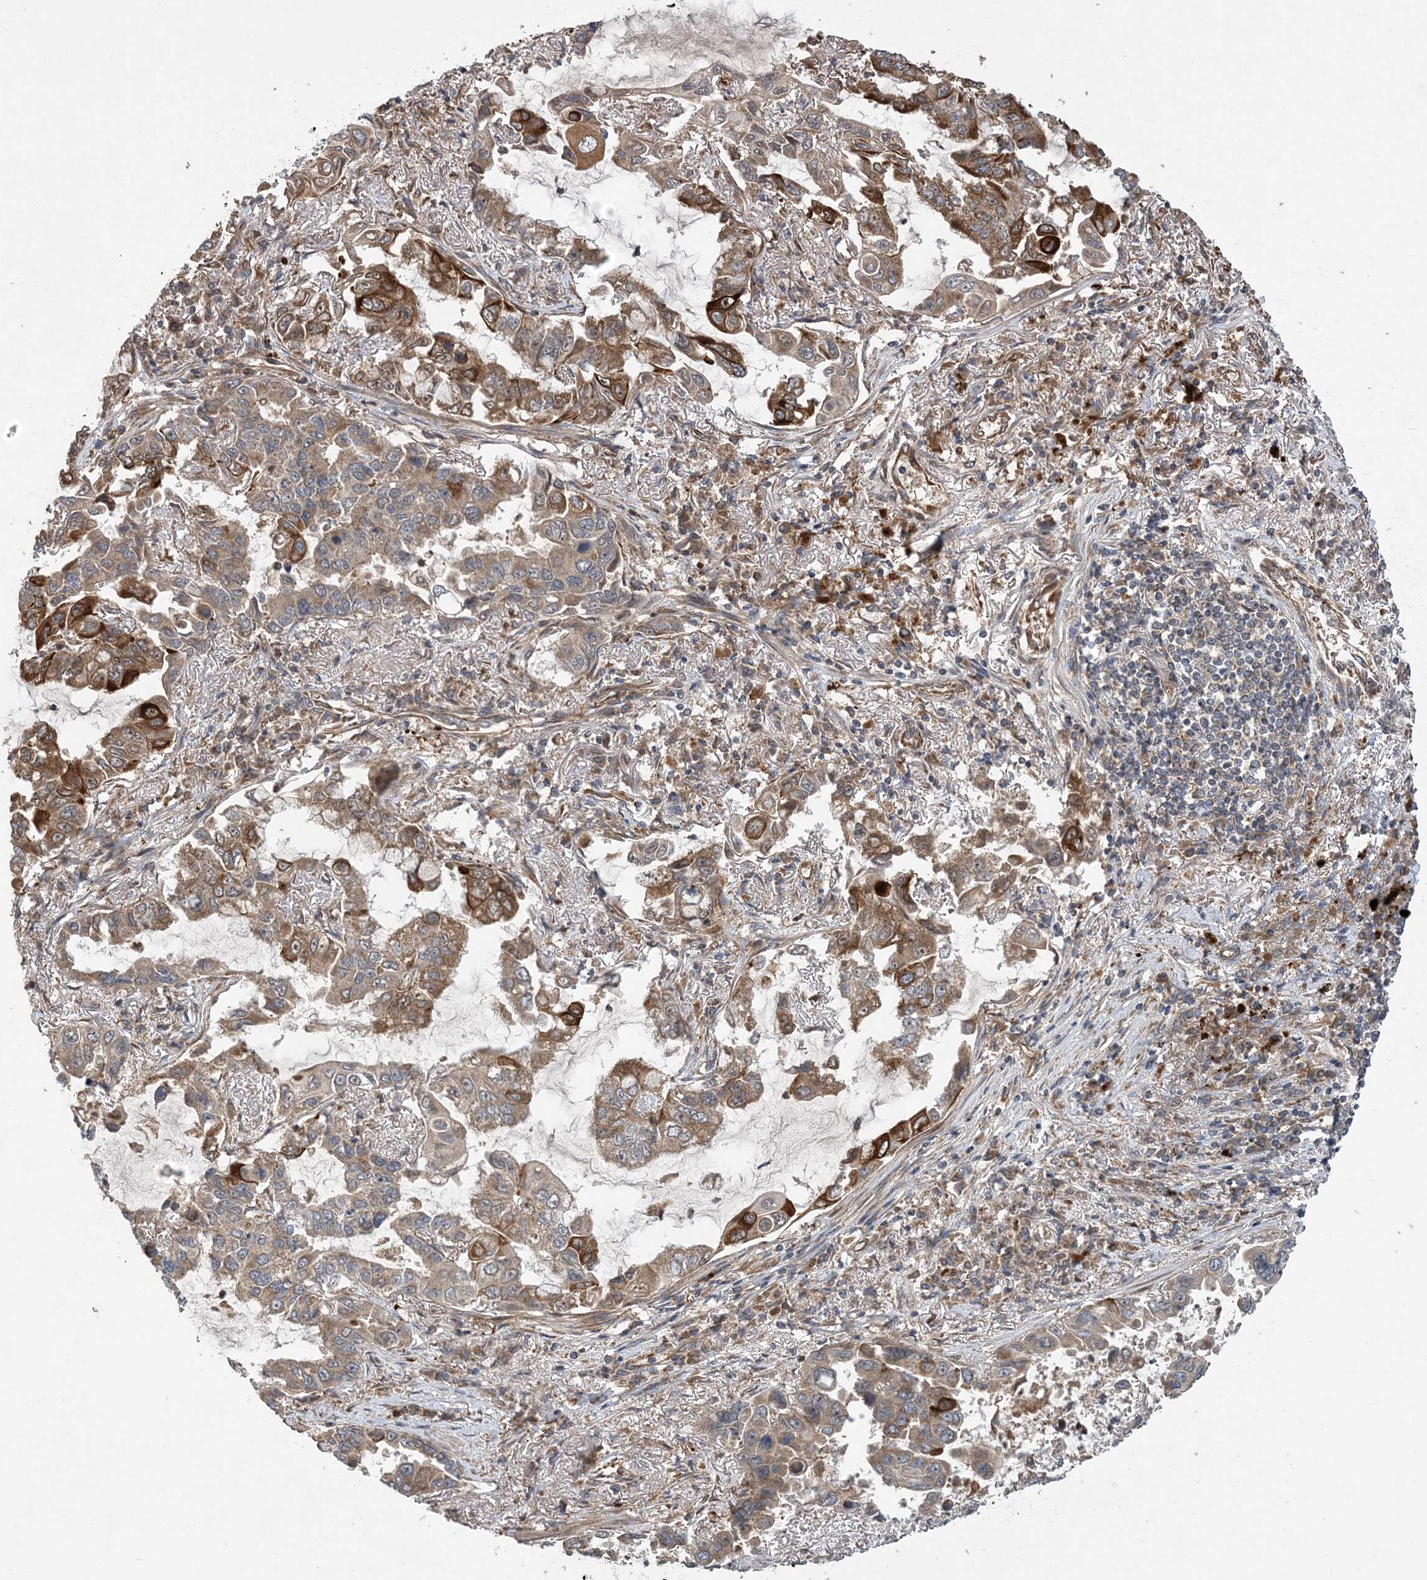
{"staining": {"intensity": "strong", "quantity": "25%-75%", "location": "cytoplasmic/membranous"}, "tissue": "lung cancer", "cell_type": "Tumor cells", "image_type": "cancer", "snomed": [{"axis": "morphology", "description": "Adenocarcinoma, NOS"}, {"axis": "topography", "description": "Lung"}], "caption": "Human lung adenocarcinoma stained for a protein (brown) exhibits strong cytoplasmic/membranous positive positivity in about 25%-75% of tumor cells.", "gene": "ATG3", "patient": {"sex": "male", "age": 64}}